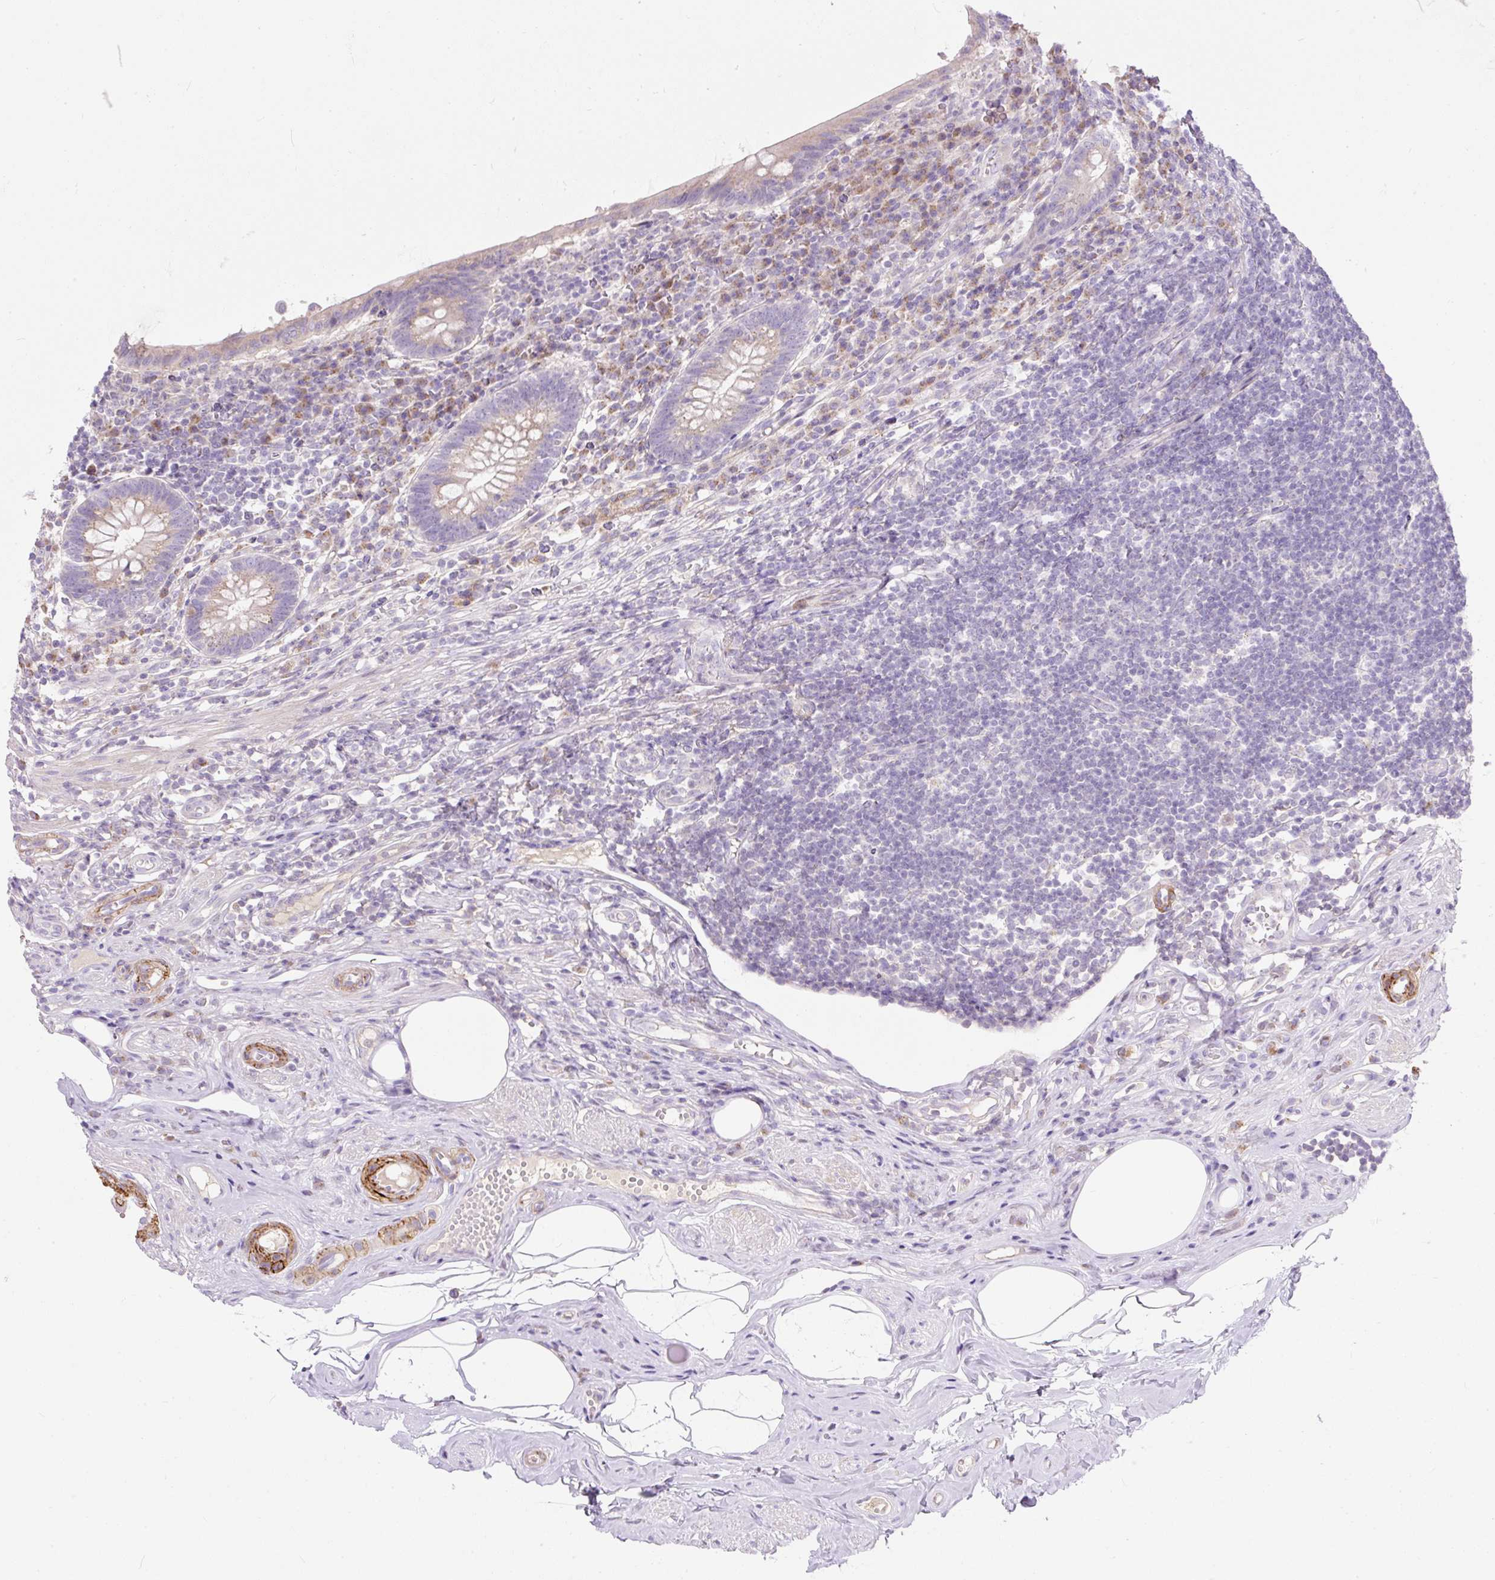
{"staining": {"intensity": "weak", "quantity": "25%-75%", "location": "cytoplasmic/membranous"}, "tissue": "appendix", "cell_type": "Glandular cells", "image_type": "normal", "snomed": [{"axis": "morphology", "description": "Normal tissue, NOS"}, {"axis": "topography", "description": "Appendix"}], "caption": "Immunohistochemistry micrograph of unremarkable appendix: human appendix stained using IHC shows low levels of weak protein expression localized specifically in the cytoplasmic/membranous of glandular cells, appearing as a cytoplasmic/membranous brown color.", "gene": "SUSD5", "patient": {"sex": "female", "age": 56}}